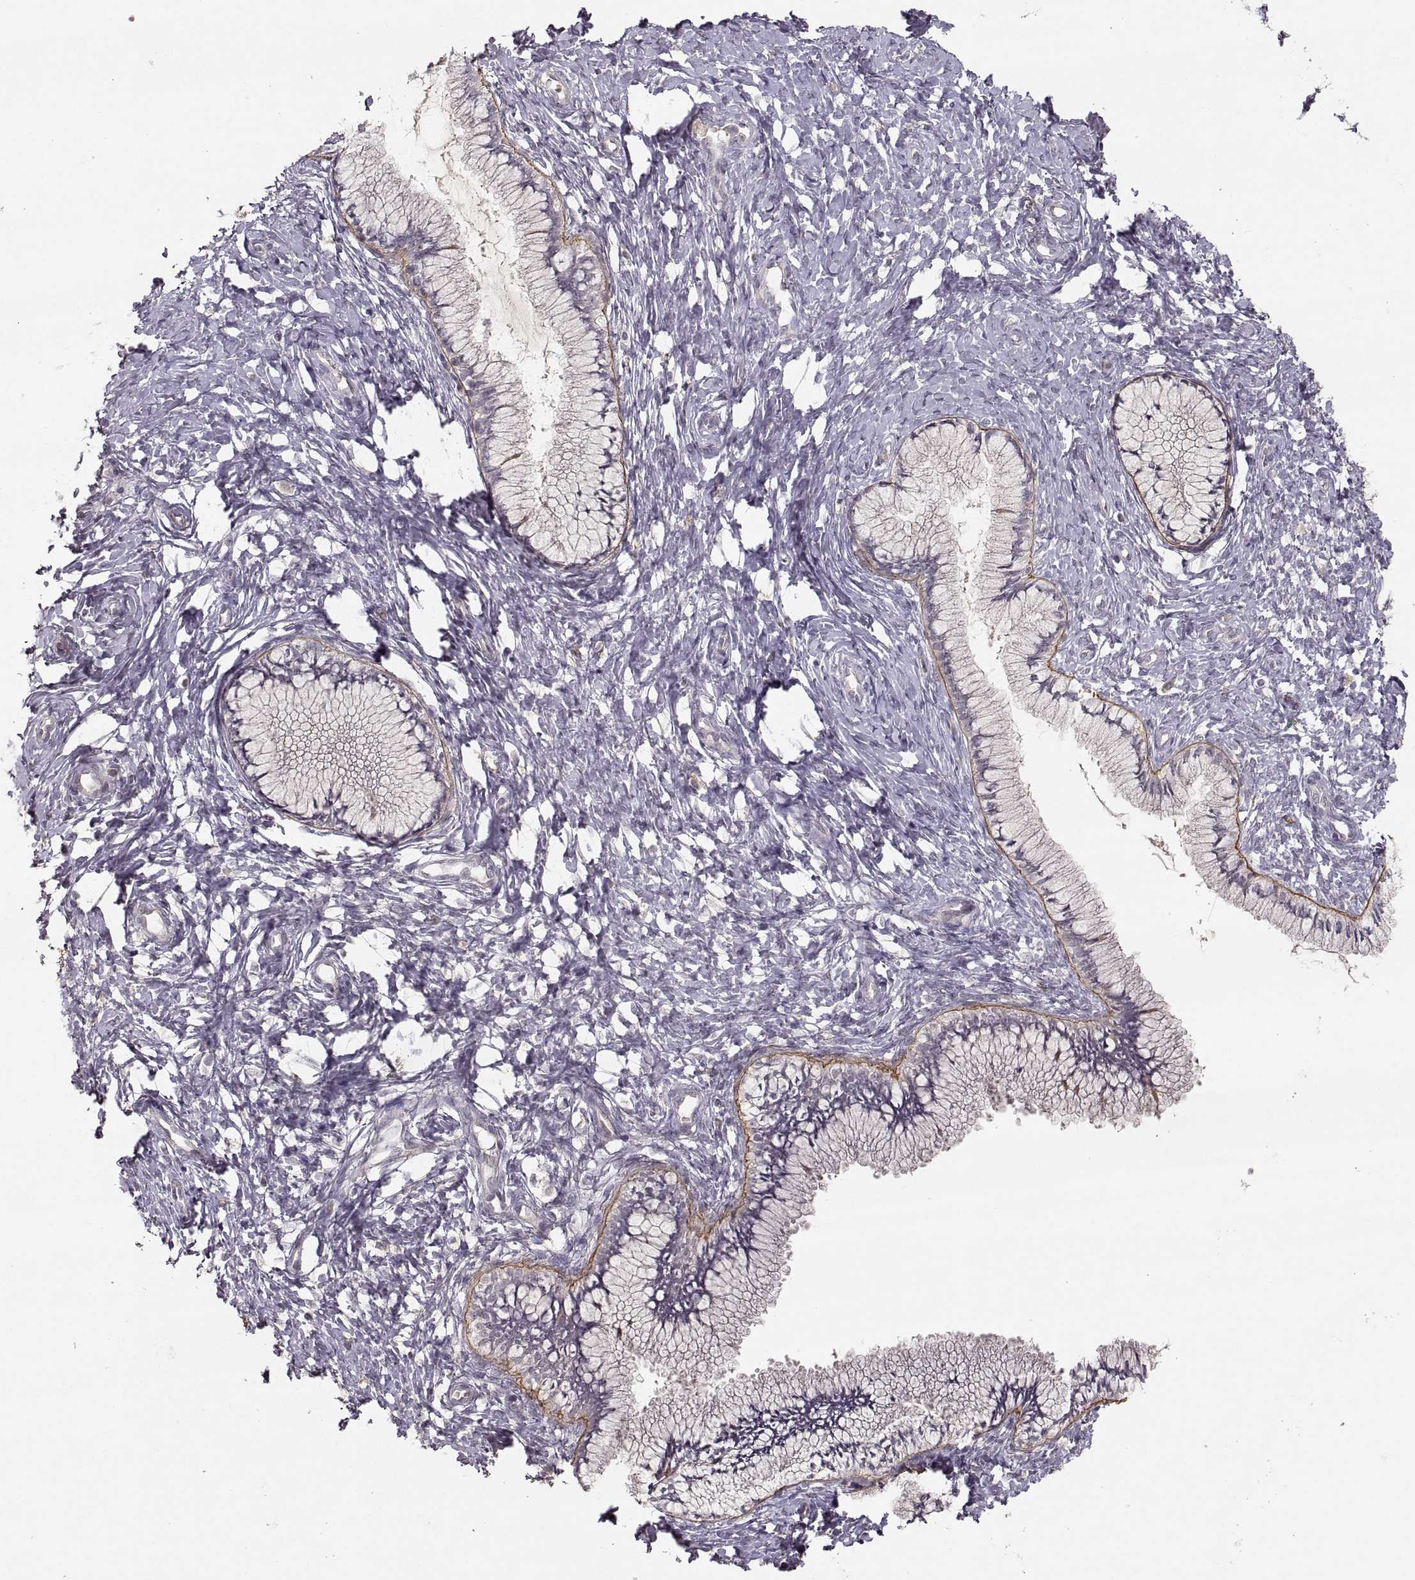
{"staining": {"intensity": "negative", "quantity": "none", "location": "none"}, "tissue": "cervix", "cell_type": "Glandular cells", "image_type": "normal", "snomed": [{"axis": "morphology", "description": "Normal tissue, NOS"}, {"axis": "topography", "description": "Cervix"}], "caption": "Human cervix stained for a protein using immunohistochemistry (IHC) reveals no positivity in glandular cells.", "gene": "LAMC2", "patient": {"sex": "female", "age": 37}}